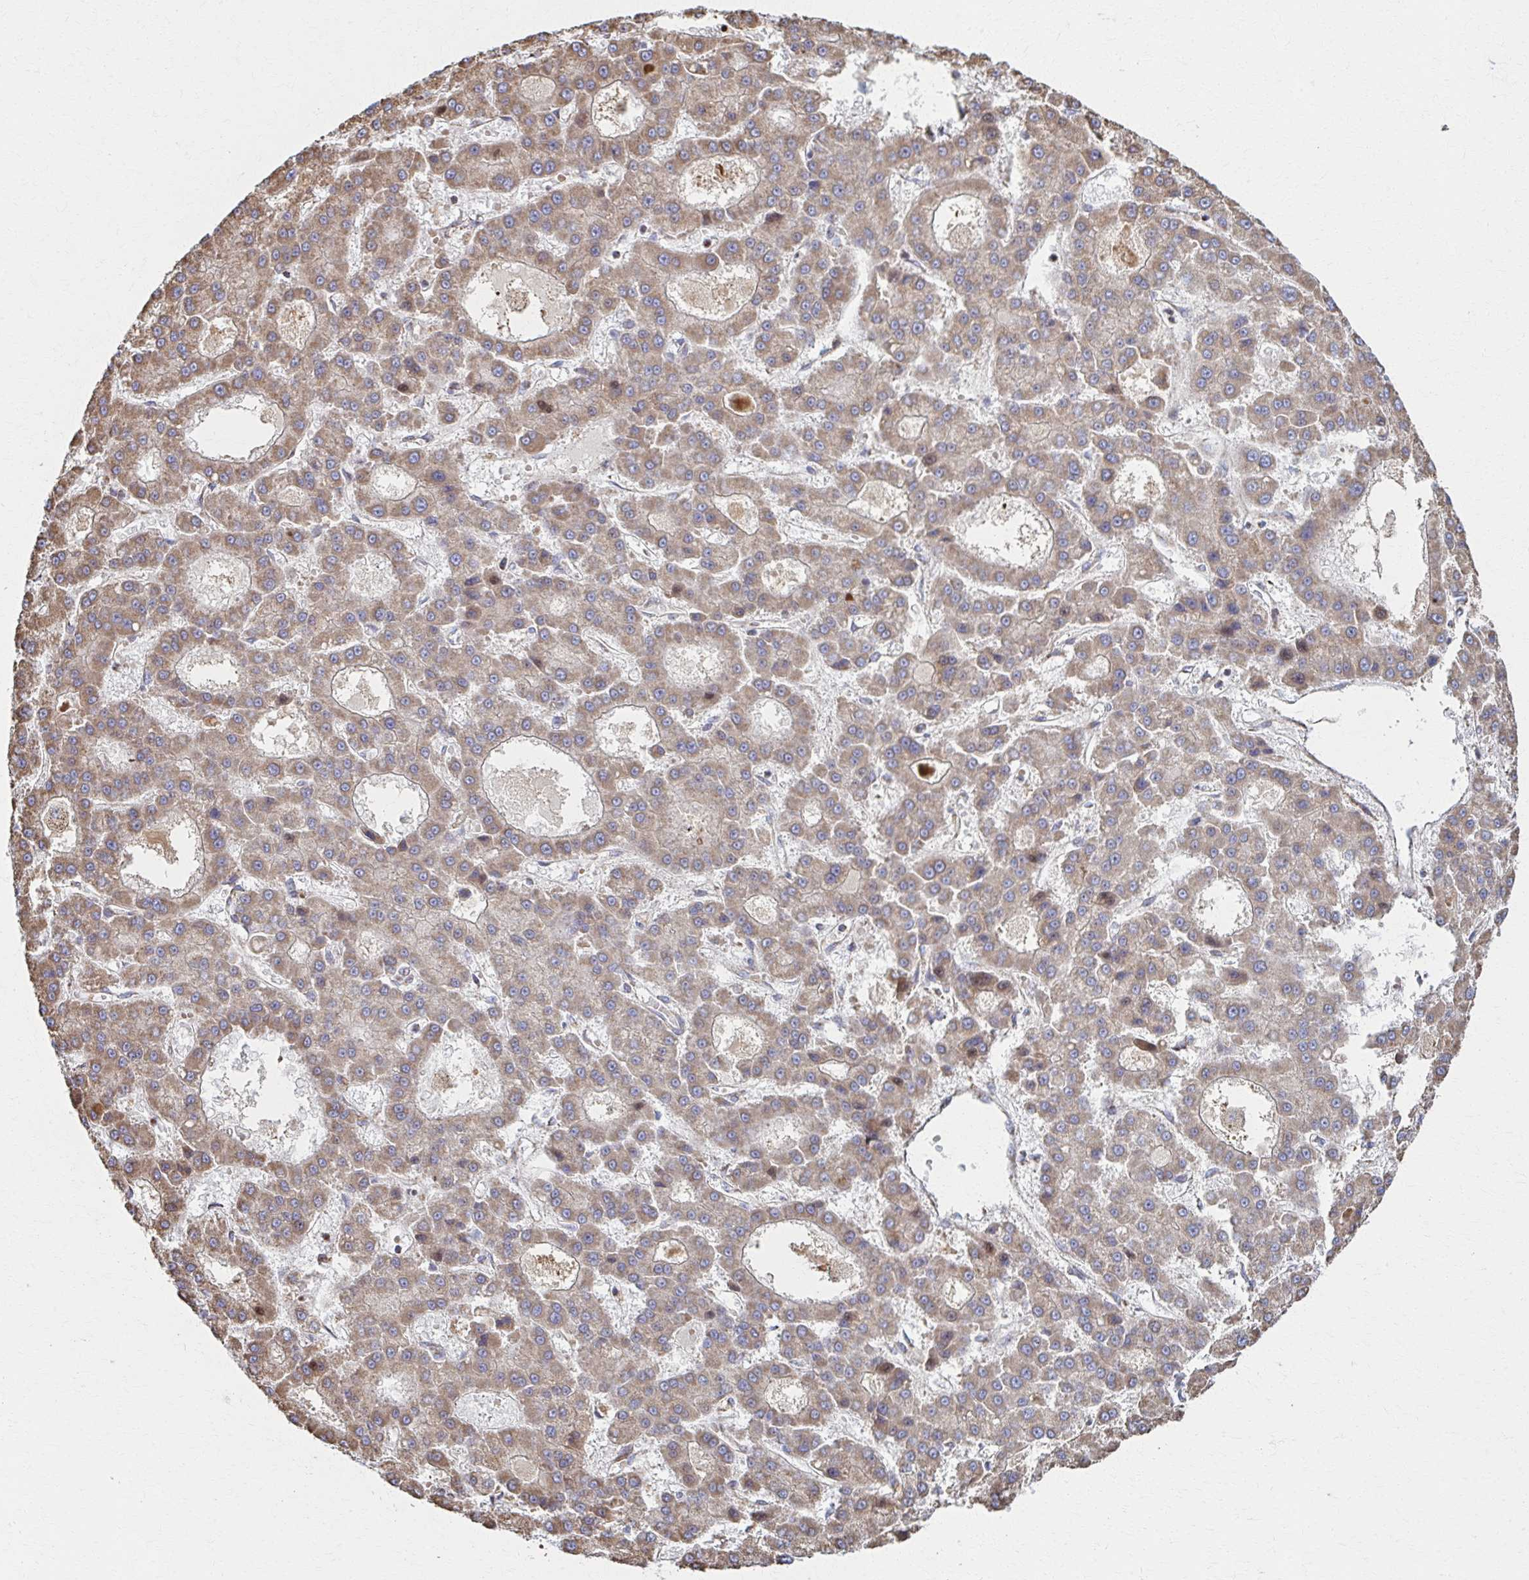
{"staining": {"intensity": "moderate", "quantity": ">75%", "location": "cytoplasmic/membranous"}, "tissue": "liver cancer", "cell_type": "Tumor cells", "image_type": "cancer", "snomed": [{"axis": "morphology", "description": "Carcinoma, Hepatocellular, NOS"}, {"axis": "topography", "description": "Liver"}], "caption": "Immunohistochemistry (IHC) of liver cancer (hepatocellular carcinoma) displays medium levels of moderate cytoplasmic/membranous expression in approximately >75% of tumor cells. The staining was performed using DAB to visualize the protein expression in brown, while the nuclei were stained in blue with hematoxylin (Magnification: 20x).", "gene": "SAT1", "patient": {"sex": "male", "age": 70}}